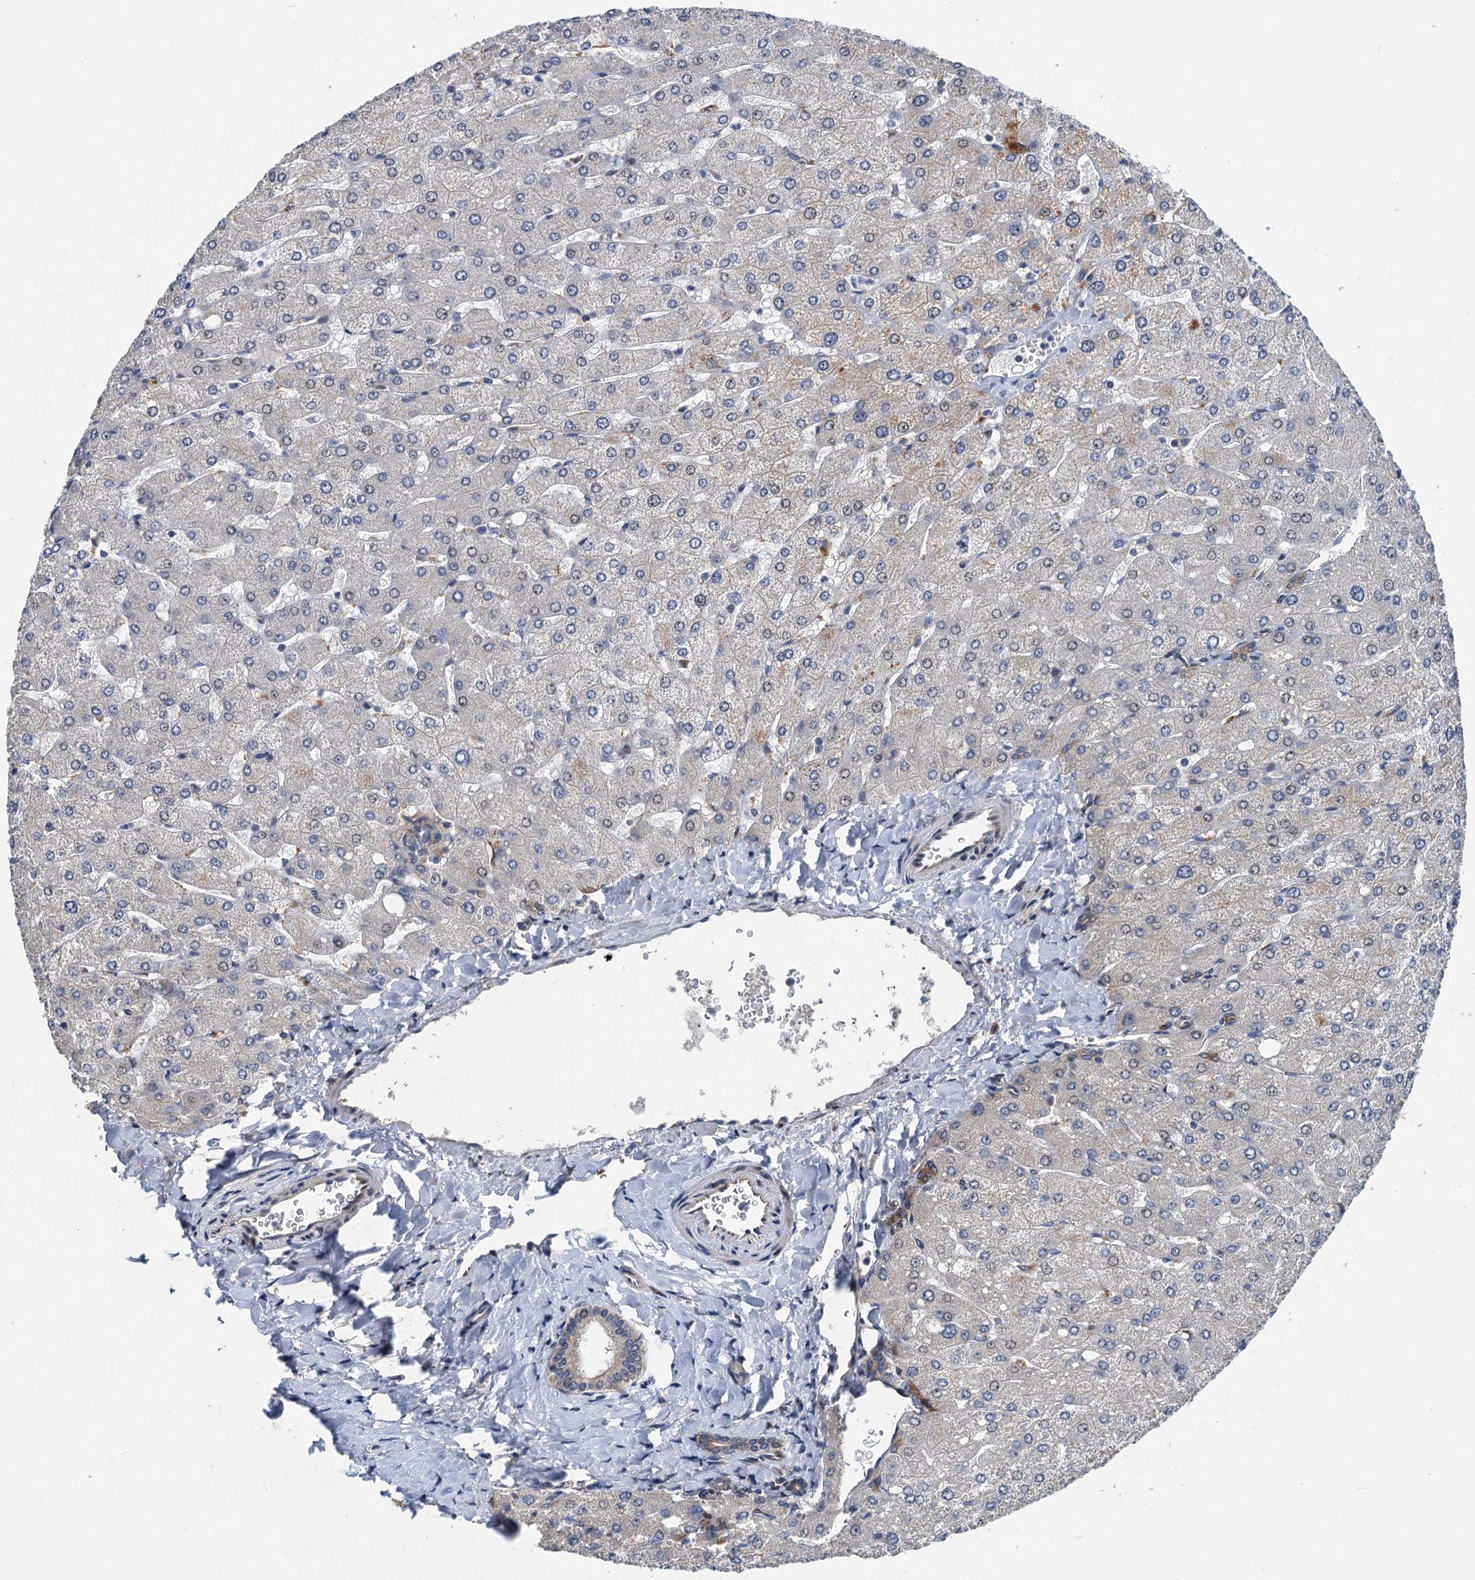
{"staining": {"intensity": "negative", "quantity": "none", "location": "none"}, "tissue": "liver", "cell_type": "Cholangiocytes", "image_type": "normal", "snomed": [{"axis": "morphology", "description": "Normal tissue, NOS"}, {"axis": "topography", "description": "Liver"}], "caption": "Benign liver was stained to show a protein in brown. There is no significant positivity in cholangiocytes. Brightfield microscopy of immunohistochemistry stained with DAB (3,3'-diaminobenzidine) (brown) and hematoxylin (blue), captured at high magnification.", "gene": "NBEA", "patient": {"sex": "male", "age": 55}}